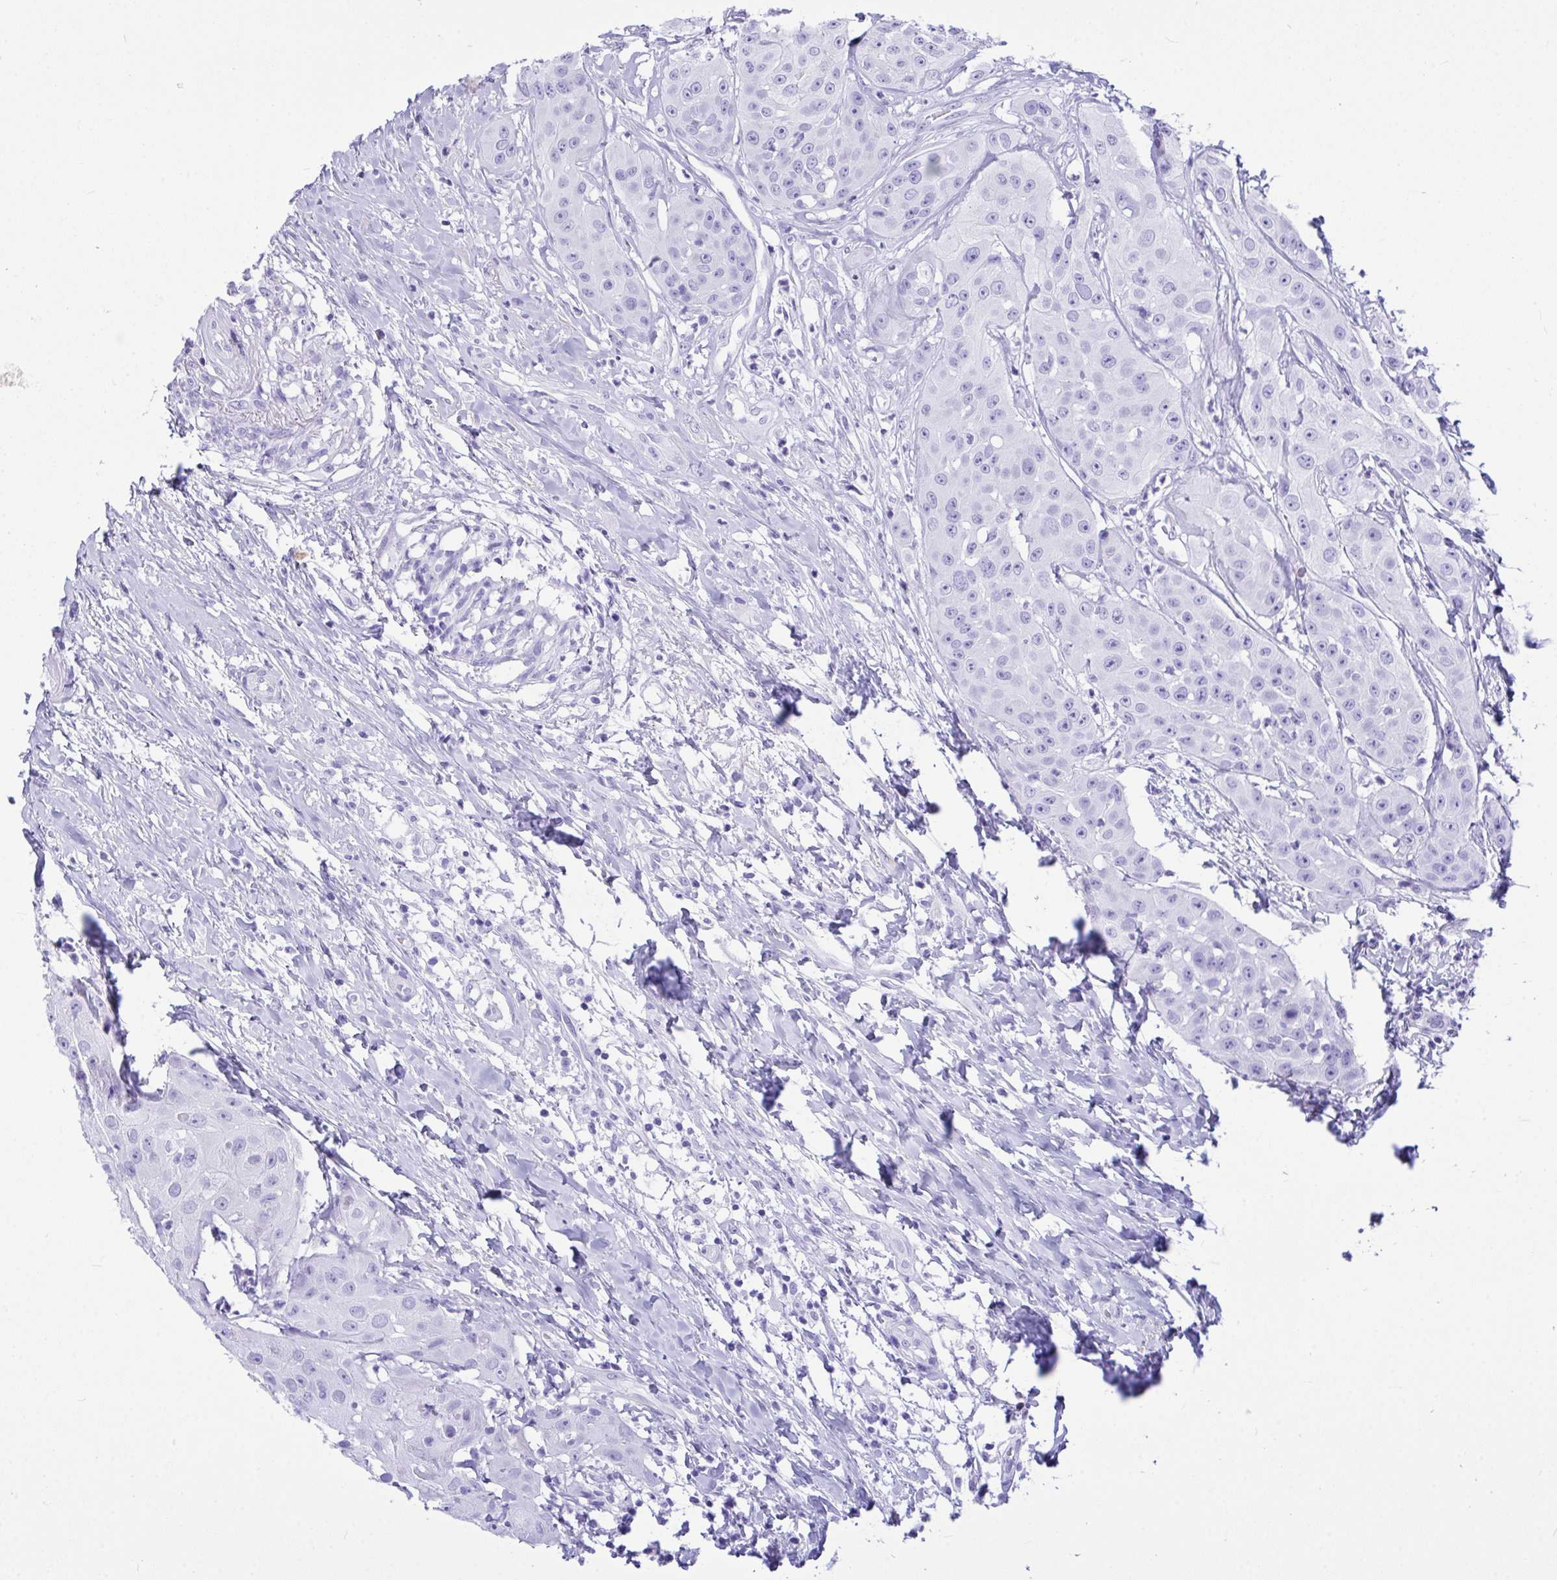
{"staining": {"intensity": "negative", "quantity": "none", "location": "none"}, "tissue": "head and neck cancer", "cell_type": "Tumor cells", "image_type": "cancer", "snomed": [{"axis": "morphology", "description": "Squamous cell carcinoma, NOS"}, {"axis": "topography", "description": "Head-Neck"}], "caption": "IHC image of human squamous cell carcinoma (head and neck) stained for a protein (brown), which shows no staining in tumor cells.", "gene": "BEST4", "patient": {"sex": "male", "age": 83}}